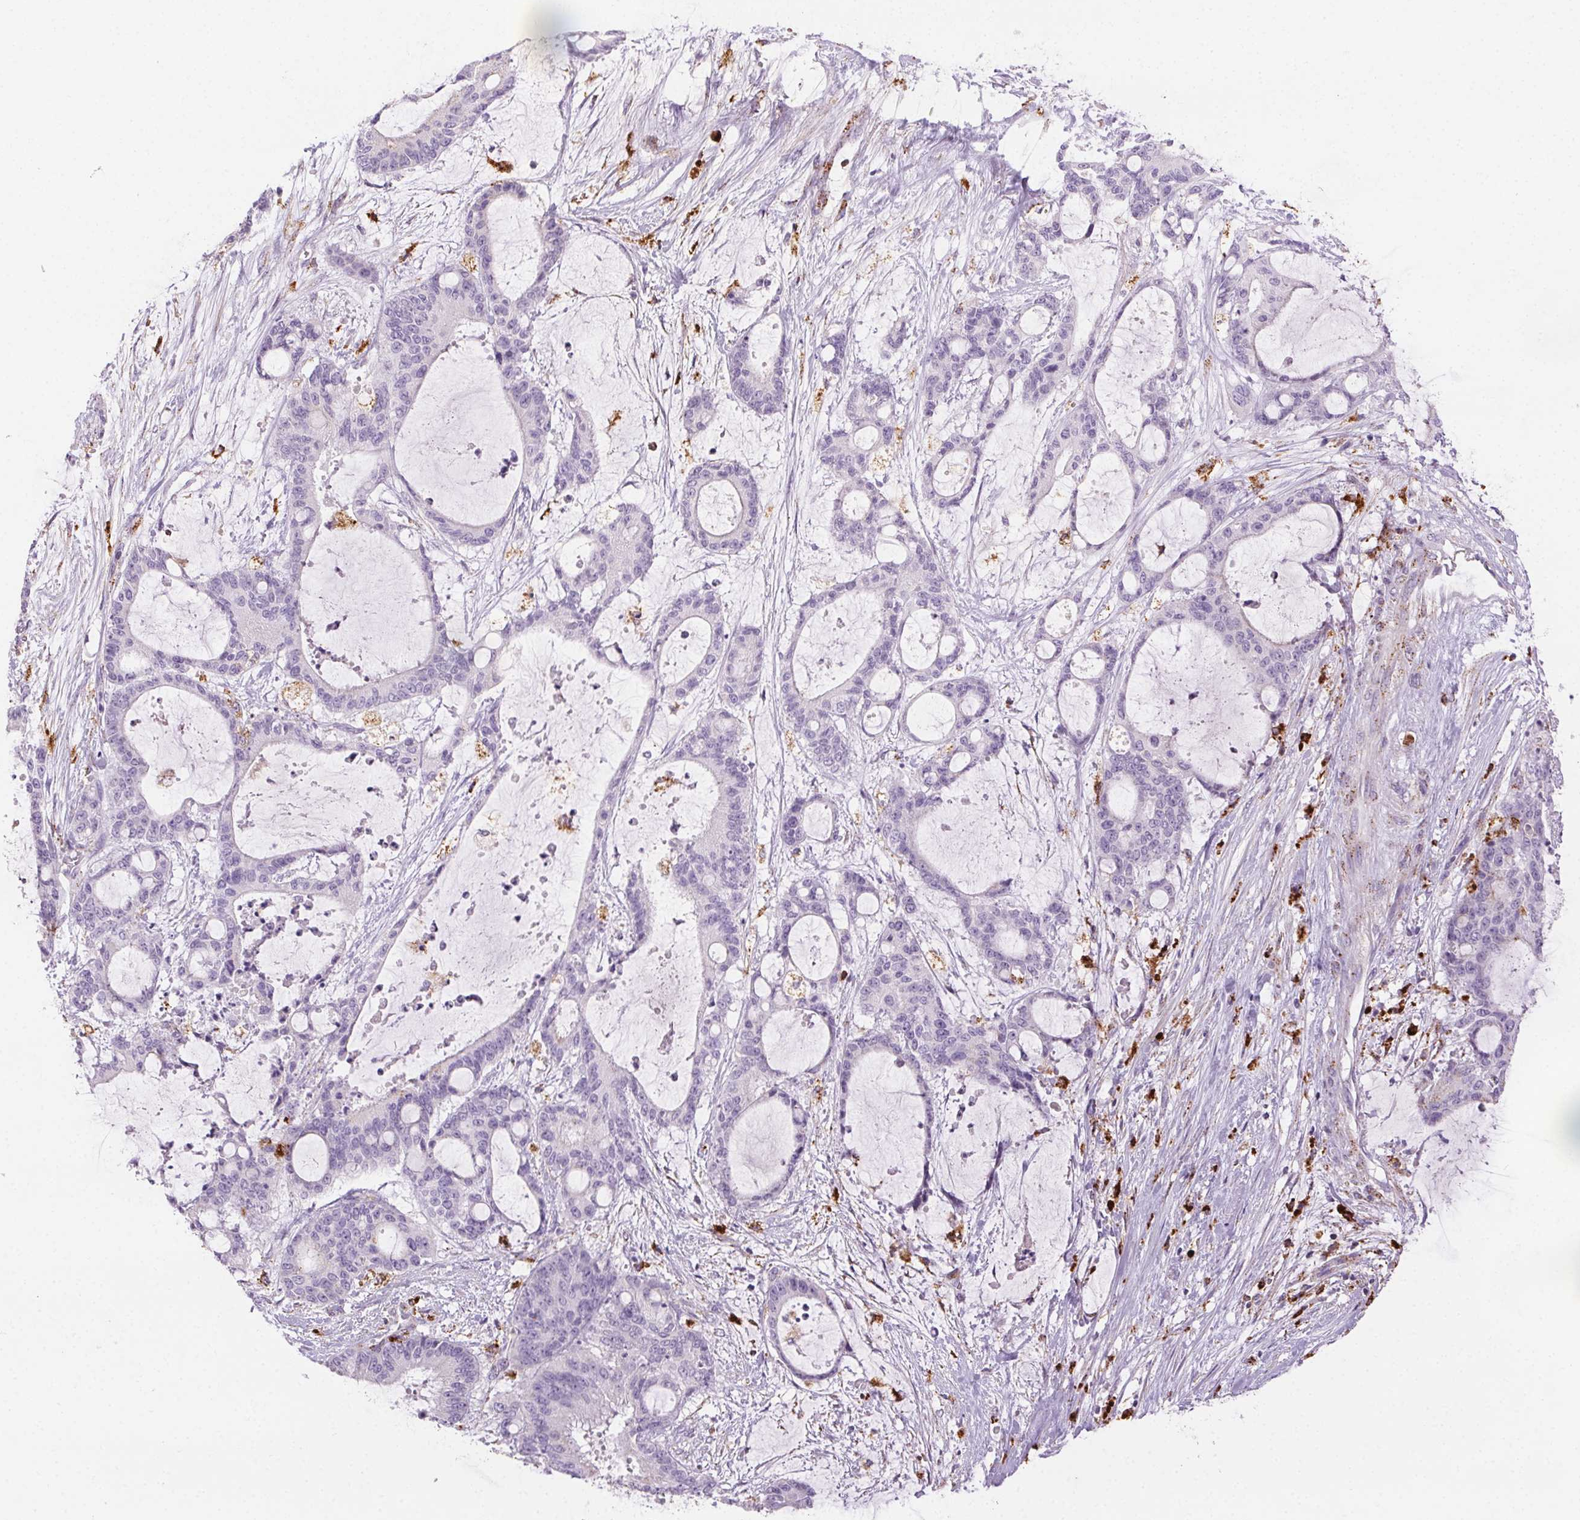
{"staining": {"intensity": "negative", "quantity": "none", "location": "none"}, "tissue": "liver cancer", "cell_type": "Tumor cells", "image_type": "cancer", "snomed": [{"axis": "morphology", "description": "Normal tissue, NOS"}, {"axis": "morphology", "description": "Cholangiocarcinoma"}, {"axis": "topography", "description": "Liver"}, {"axis": "topography", "description": "Peripheral nerve tissue"}], "caption": "This is an immunohistochemistry (IHC) histopathology image of liver cancer (cholangiocarcinoma). There is no expression in tumor cells.", "gene": "SCPEP1", "patient": {"sex": "female", "age": 73}}